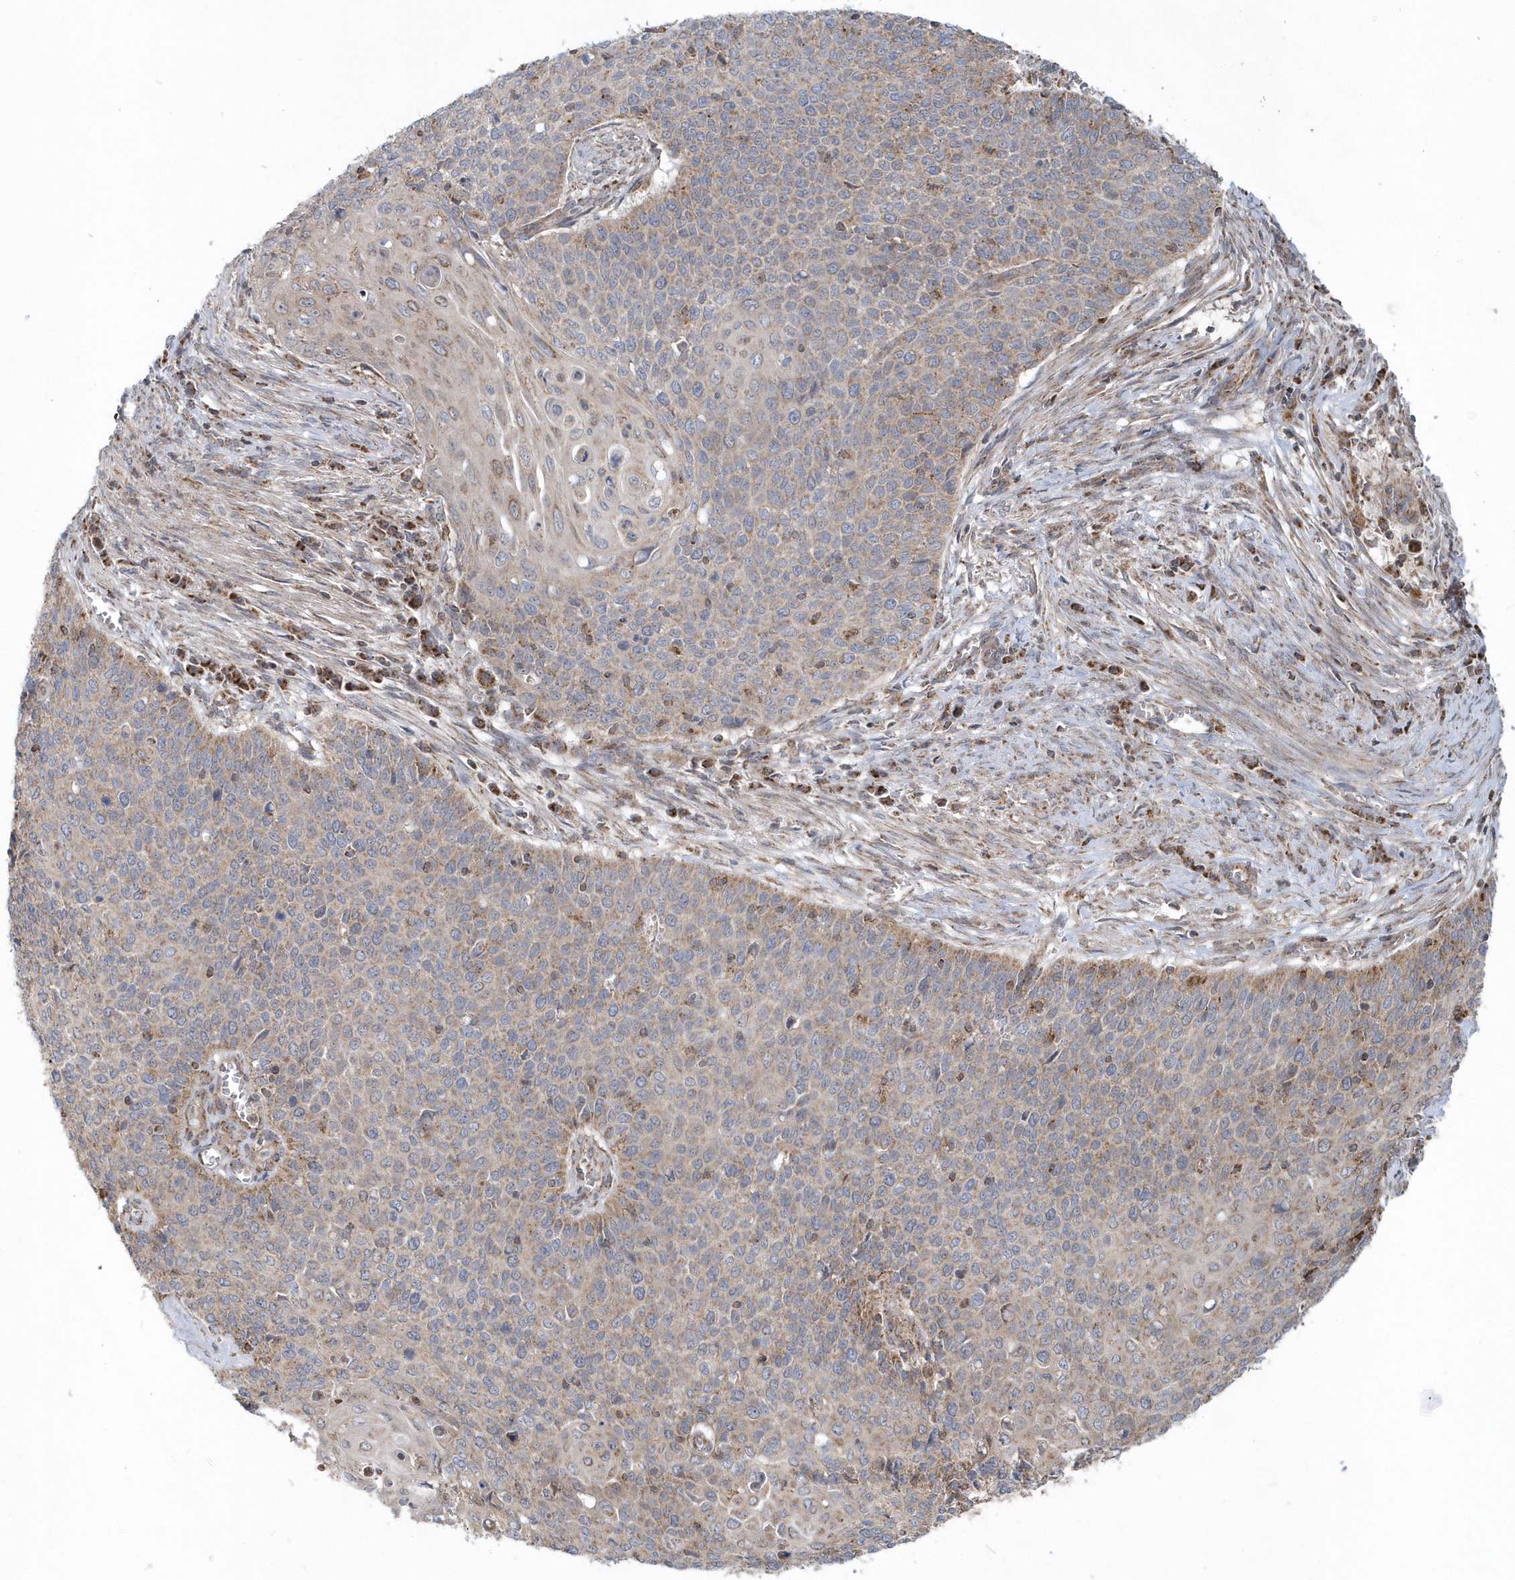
{"staining": {"intensity": "weak", "quantity": "25%-75%", "location": "cytoplasmic/membranous"}, "tissue": "cervical cancer", "cell_type": "Tumor cells", "image_type": "cancer", "snomed": [{"axis": "morphology", "description": "Squamous cell carcinoma, NOS"}, {"axis": "topography", "description": "Cervix"}], "caption": "Cervical squamous cell carcinoma stained for a protein displays weak cytoplasmic/membranous positivity in tumor cells.", "gene": "PPP1R7", "patient": {"sex": "female", "age": 39}}